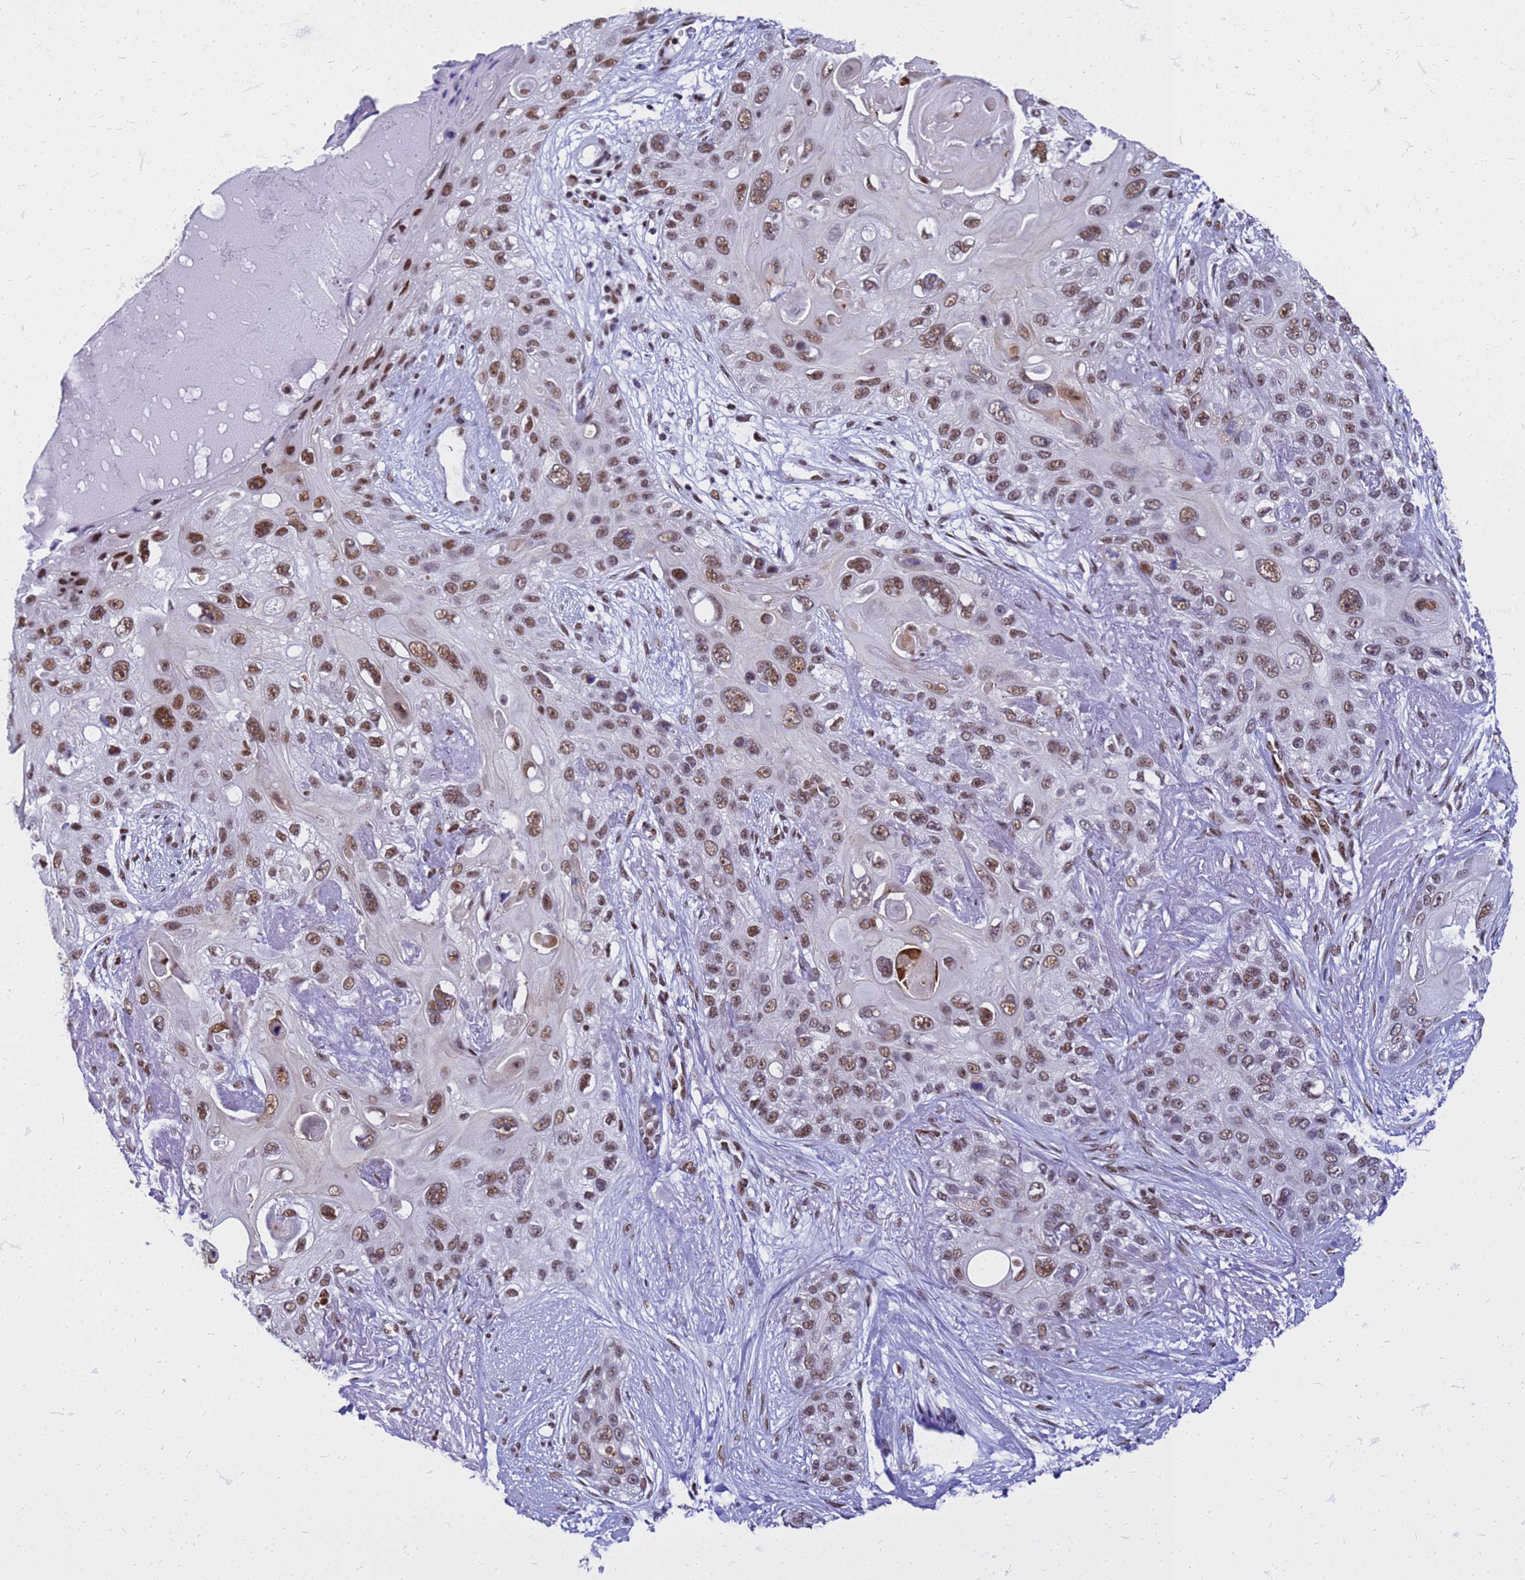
{"staining": {"intensity": "moderate", "quantity": ">75%", "location": "nuclear"}, "tissue": "skin cancer", "cell_type": "Tumor cells", "image_type": "cancer", "snomed": [{"axis": "morphology", "description": "Normal tissue, NOS"}, {"axis": "morphology", "description": "Squamous cell carcinoma, NOS"}, {"axis": "topography", "description": "Skin"}], "caption": "A medium amount of moderate nuclear expression is present in approximately >75% of tumor cells in skin squamous cell carcinoma tissue.", "gene": "SART3", "patient": {"sex": "male", "age": 72}}